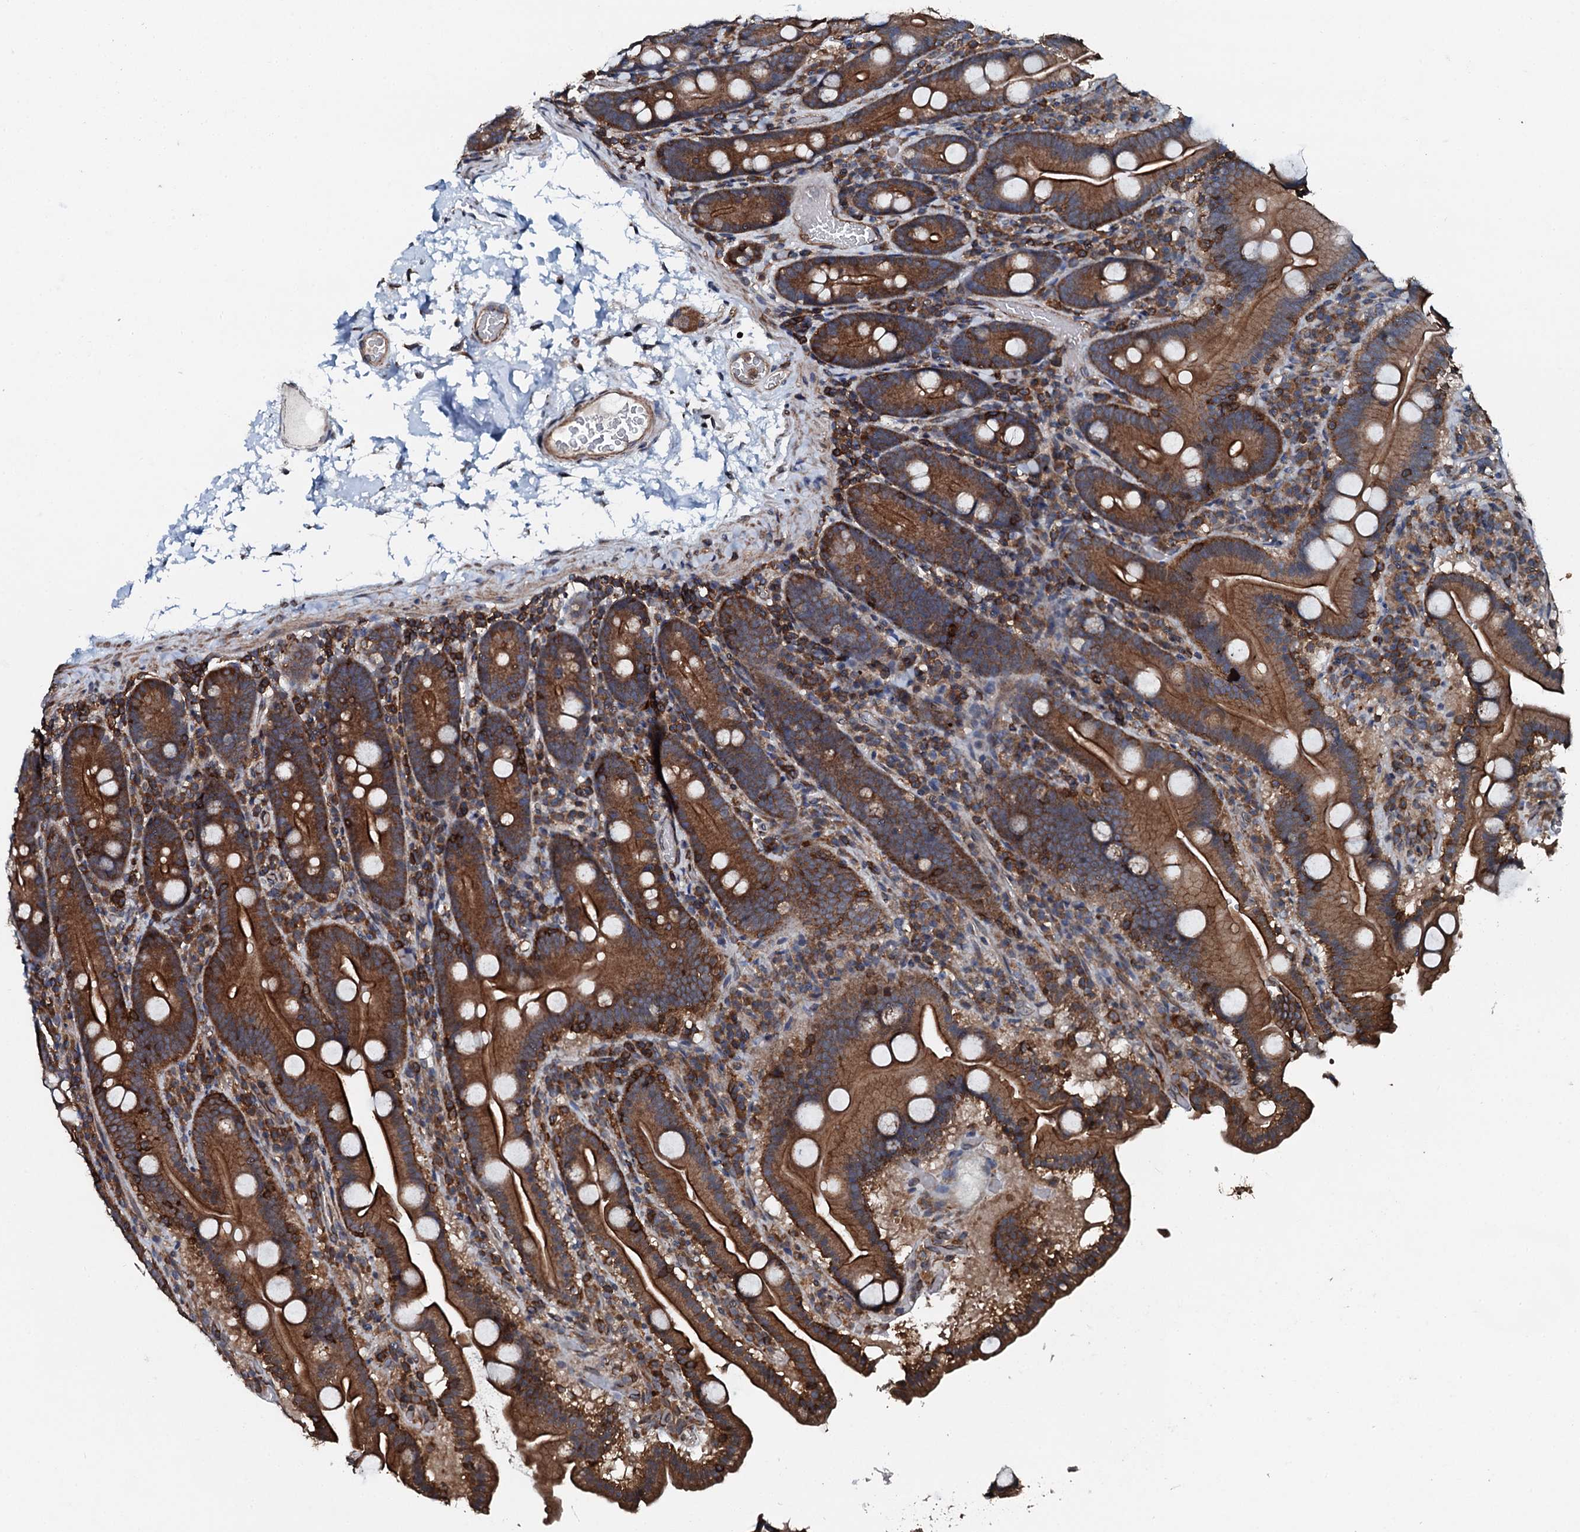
{"staining": {"intensity": "strong", "quantity": ">75%", "location": "cytoplasmic/membranous"}, "tissue": "duodenum", "cell_type": "Glandular cells", "image_type": "normal", "snomed": [{"axis": "morphology", "description": "Normal tissue, NOS"}, {"axis": "topography", "description": "Duodenum"}], "caption": "Immunohistochemical staining of benign human duodenum exhibits >75% levels of strong cytoplasmic/membranous protein positivity in about >75% of glandular cells. (brown staining indicates protein expression, while blue staining denotes nuclei).", "gene": "EDC4", "patient": {"sex": "male", "age": 55}}